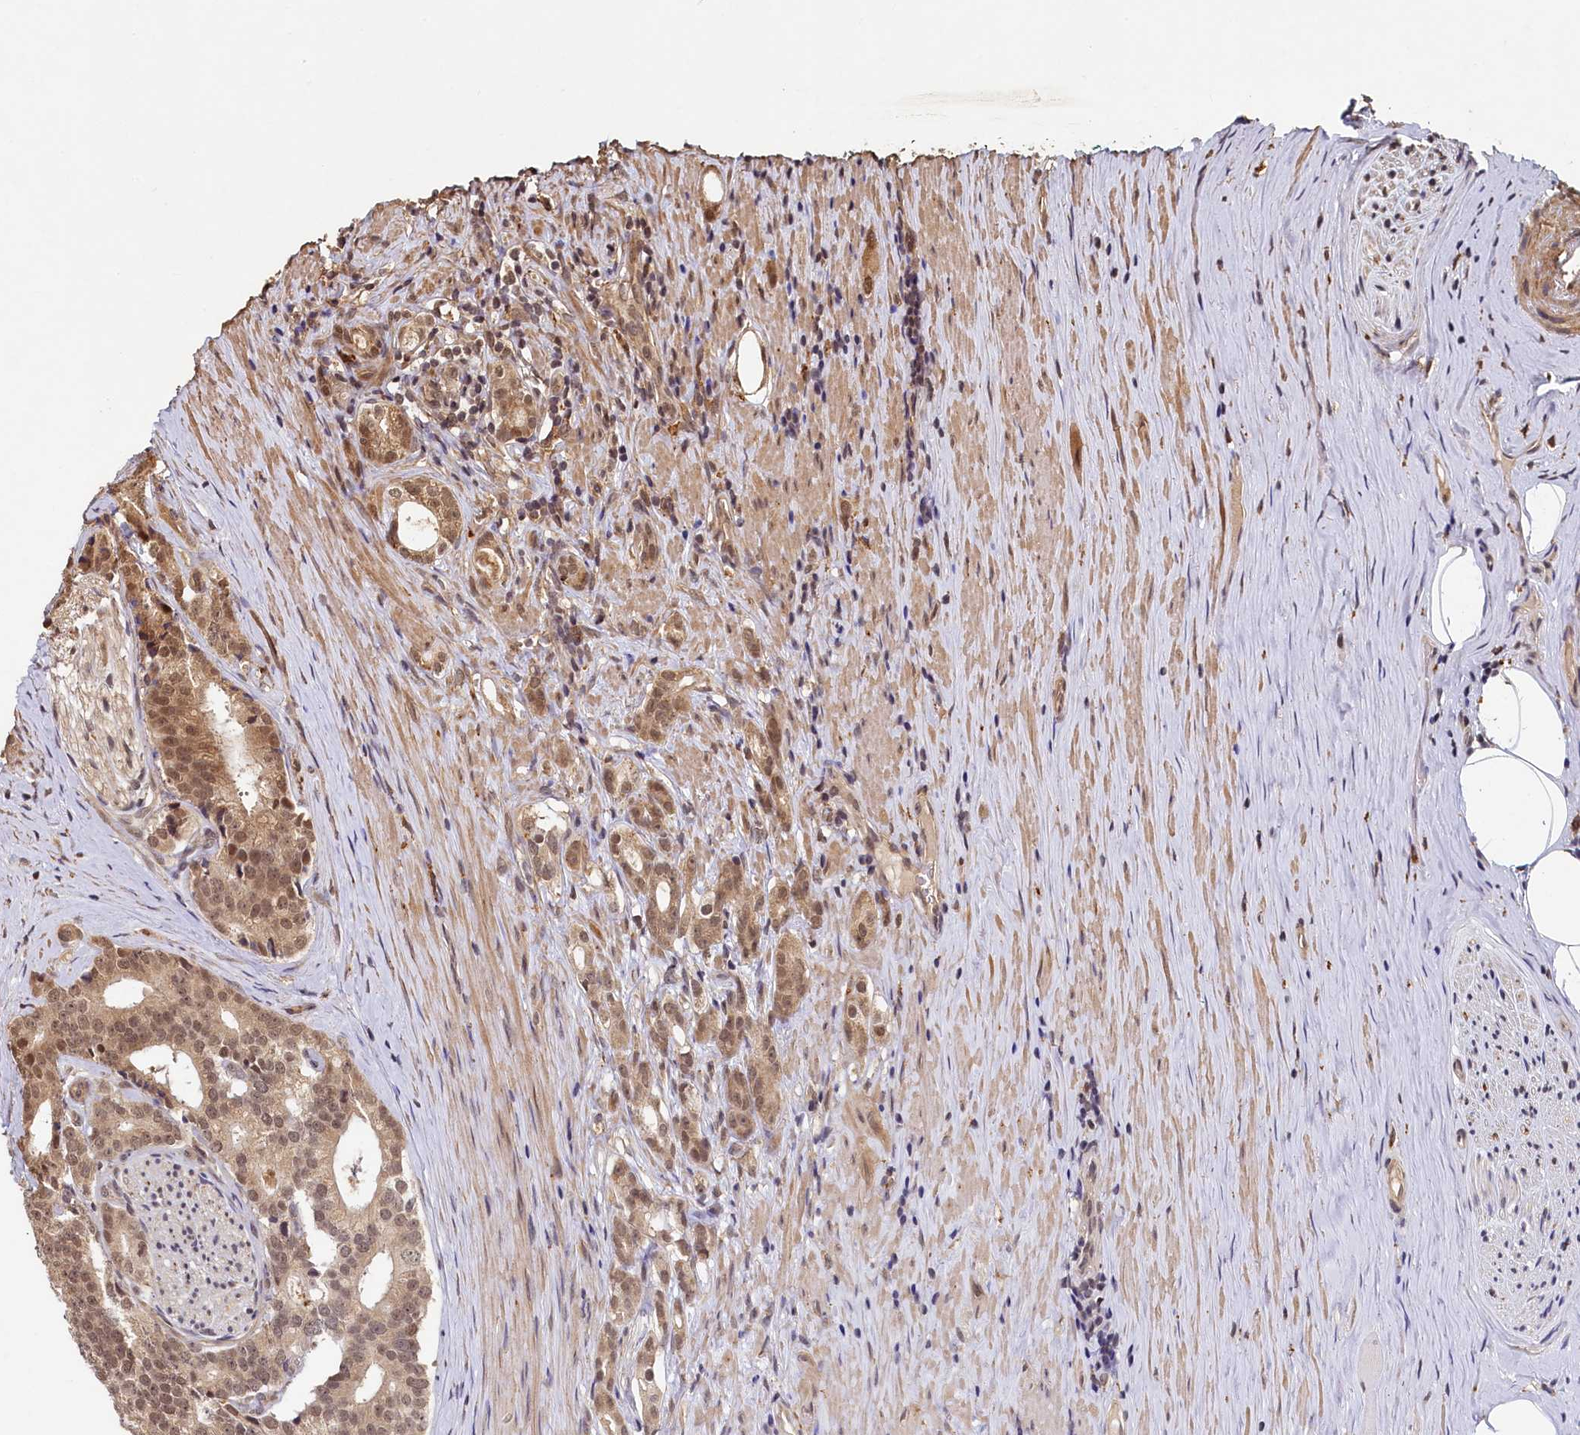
{"staining": {"intensity": "moderate", "quantity": ">75%", "location": "cytoplasmic/membranous,nuclear"}, "tissue": "prostate cancer", "cell_type": "Tumor cells", "image_type": "cancer", "snomed": [{"axis": "morphology", "description": "Adenocarcinoma, Low grade"}, {"axis": "topography", "description": "Prostate"}], "caption": "IHC (DAB) staining of prostate cancer (low-grade adenocarcinoma) reveals moderate cytoplasmic/membranous and nuclear protein positivity in approximately >75% of tumor cells. Using DAB (3,3'-diaminobenzidine) (brown) and hematoxylin (blue) stains, captured at high magnification using brightfield microscopy.", "gene": "TRIM23", "patient": {"sex": "male", "age": 71}}